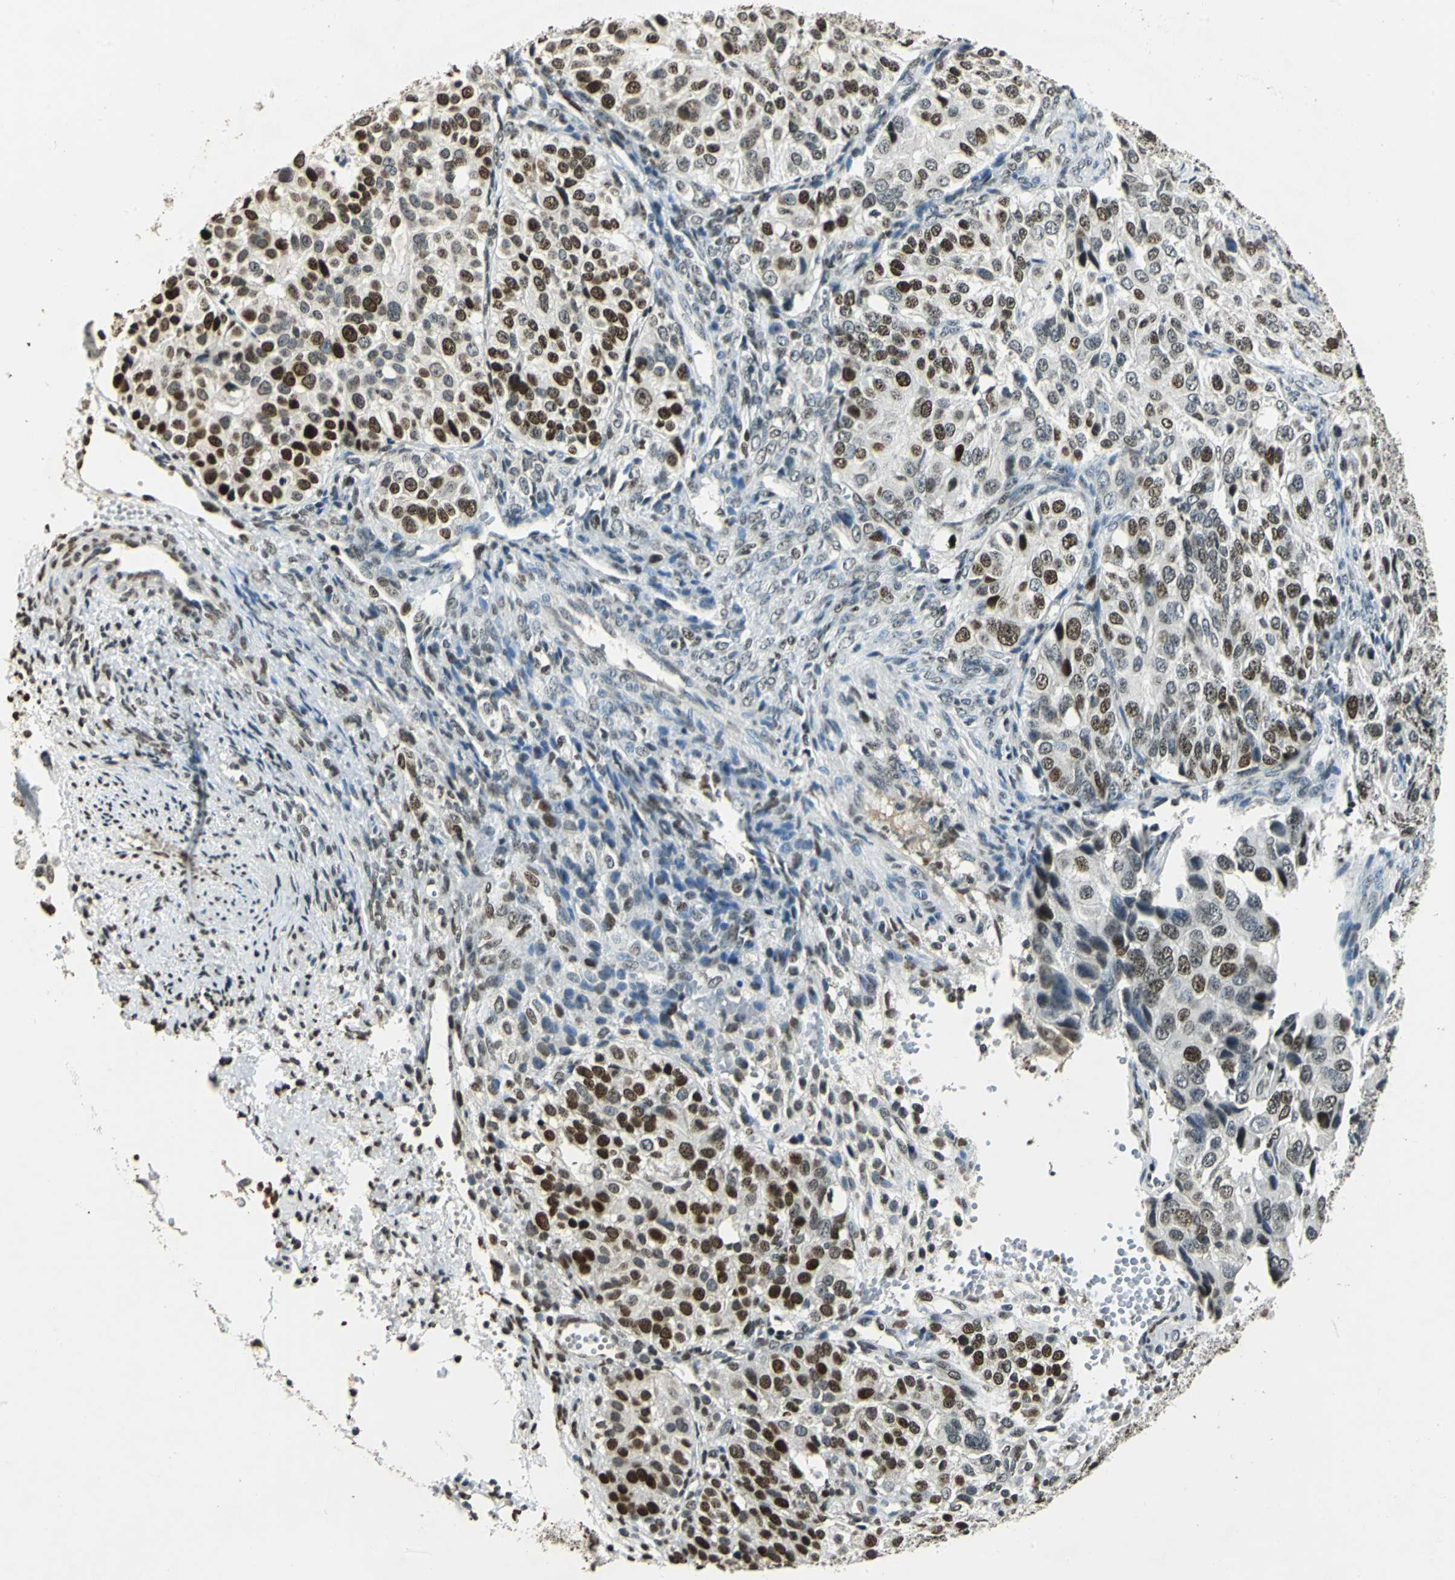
{"staining": {"intensity": "strong", "quantity": "25%-75%", "location": "nuclear"}, "tissue": "ovarian cancer", "cell_type": "Tumor cells", "image_type": "cancer", "snomed": [{"axis": "morphology", "description": "Carcinoma, endometroid"}, {"axis": "topography", "description": "Ovary"}], "caption": "Strong nuclear expression for a protein is seen in about 25%-75% of tumor cells of ovarian cancer (endometroid carcinoma) using IHC.", "gene": "MCM4", "patient": {"sex": "female", "age": 51}}